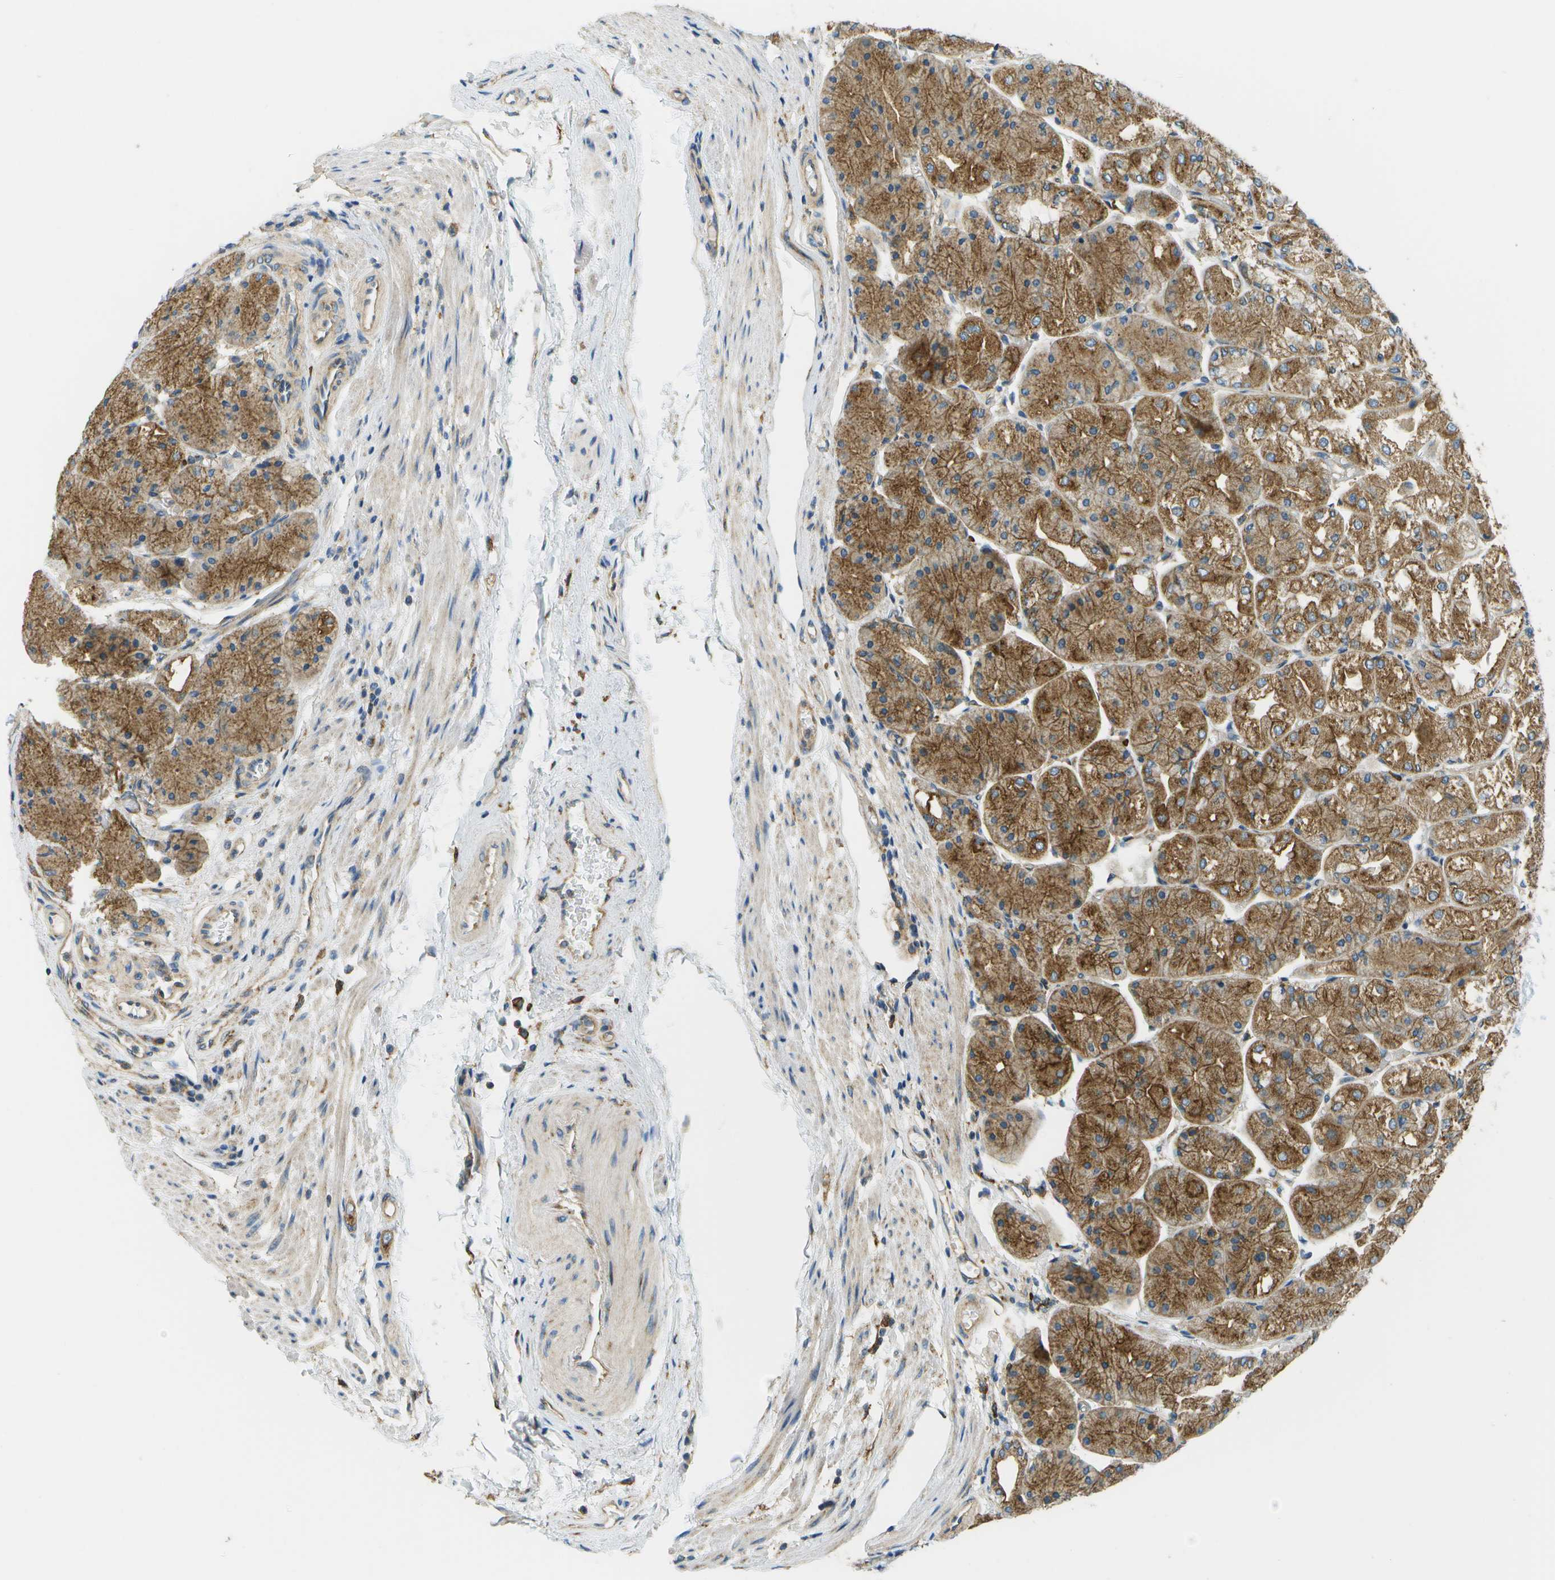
{"staining": {"intensity": "moderate", "quantity": ">75%", "location": "cytoplasmic/membranous"}, "tissue": "stomach", "cell_type": "Glandular cells", "image_type": "normal", "snomed": [{"axis": "morphology", "description": "Normal tissue, NOS"}, {"axis": "topography", "description": "Stomach, upper"}], "caption": "Protein positivity by IHC exhibits moderate cytoplasmic/membranous expression in about >75% of glandular cells in normal stomach.", "gene": "CLTC", "patient": {"sex": "male", "age": 72}}